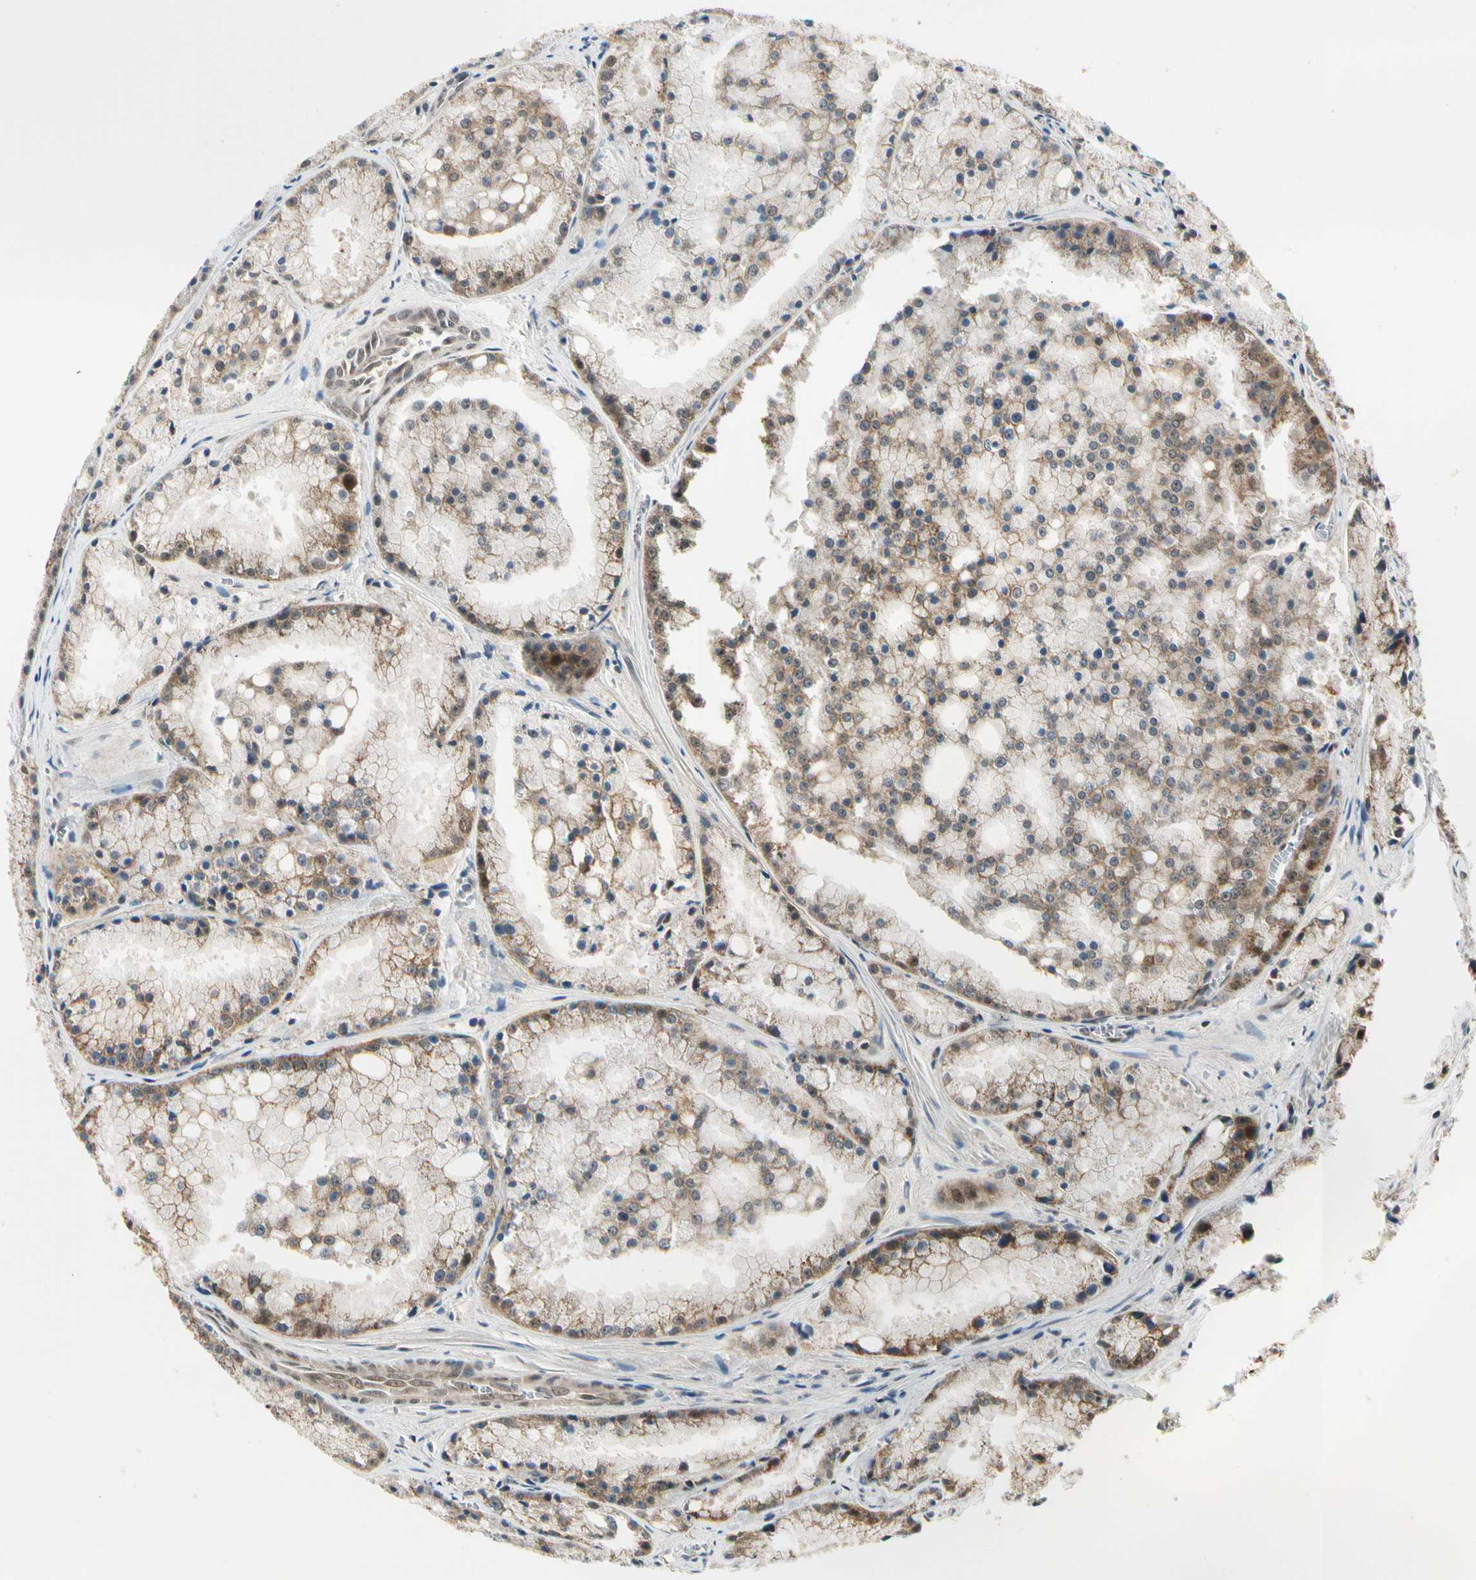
{"staining": {"intensity": "moderate", "quantity": ">75%", "location": "cytoplasmic/membranous"}, "tissue": "prostate cancer", "cell_type": "Tumor cells", "image_type": "cancer", "snomed": [{"axis": "morphology", "description": "Adenocarcinoma, Low grade"}, {"axis": "topography", "description": "Prostate"}], "caption": "This is a micrograph of immunohistochemistry (IHC) staining of prostate cancer, which shows moderate positivity in the cytoplasmic/membranous of tumor cells.", "gene": "PDK2", "patient": {"sex": "male", "age": 64}}